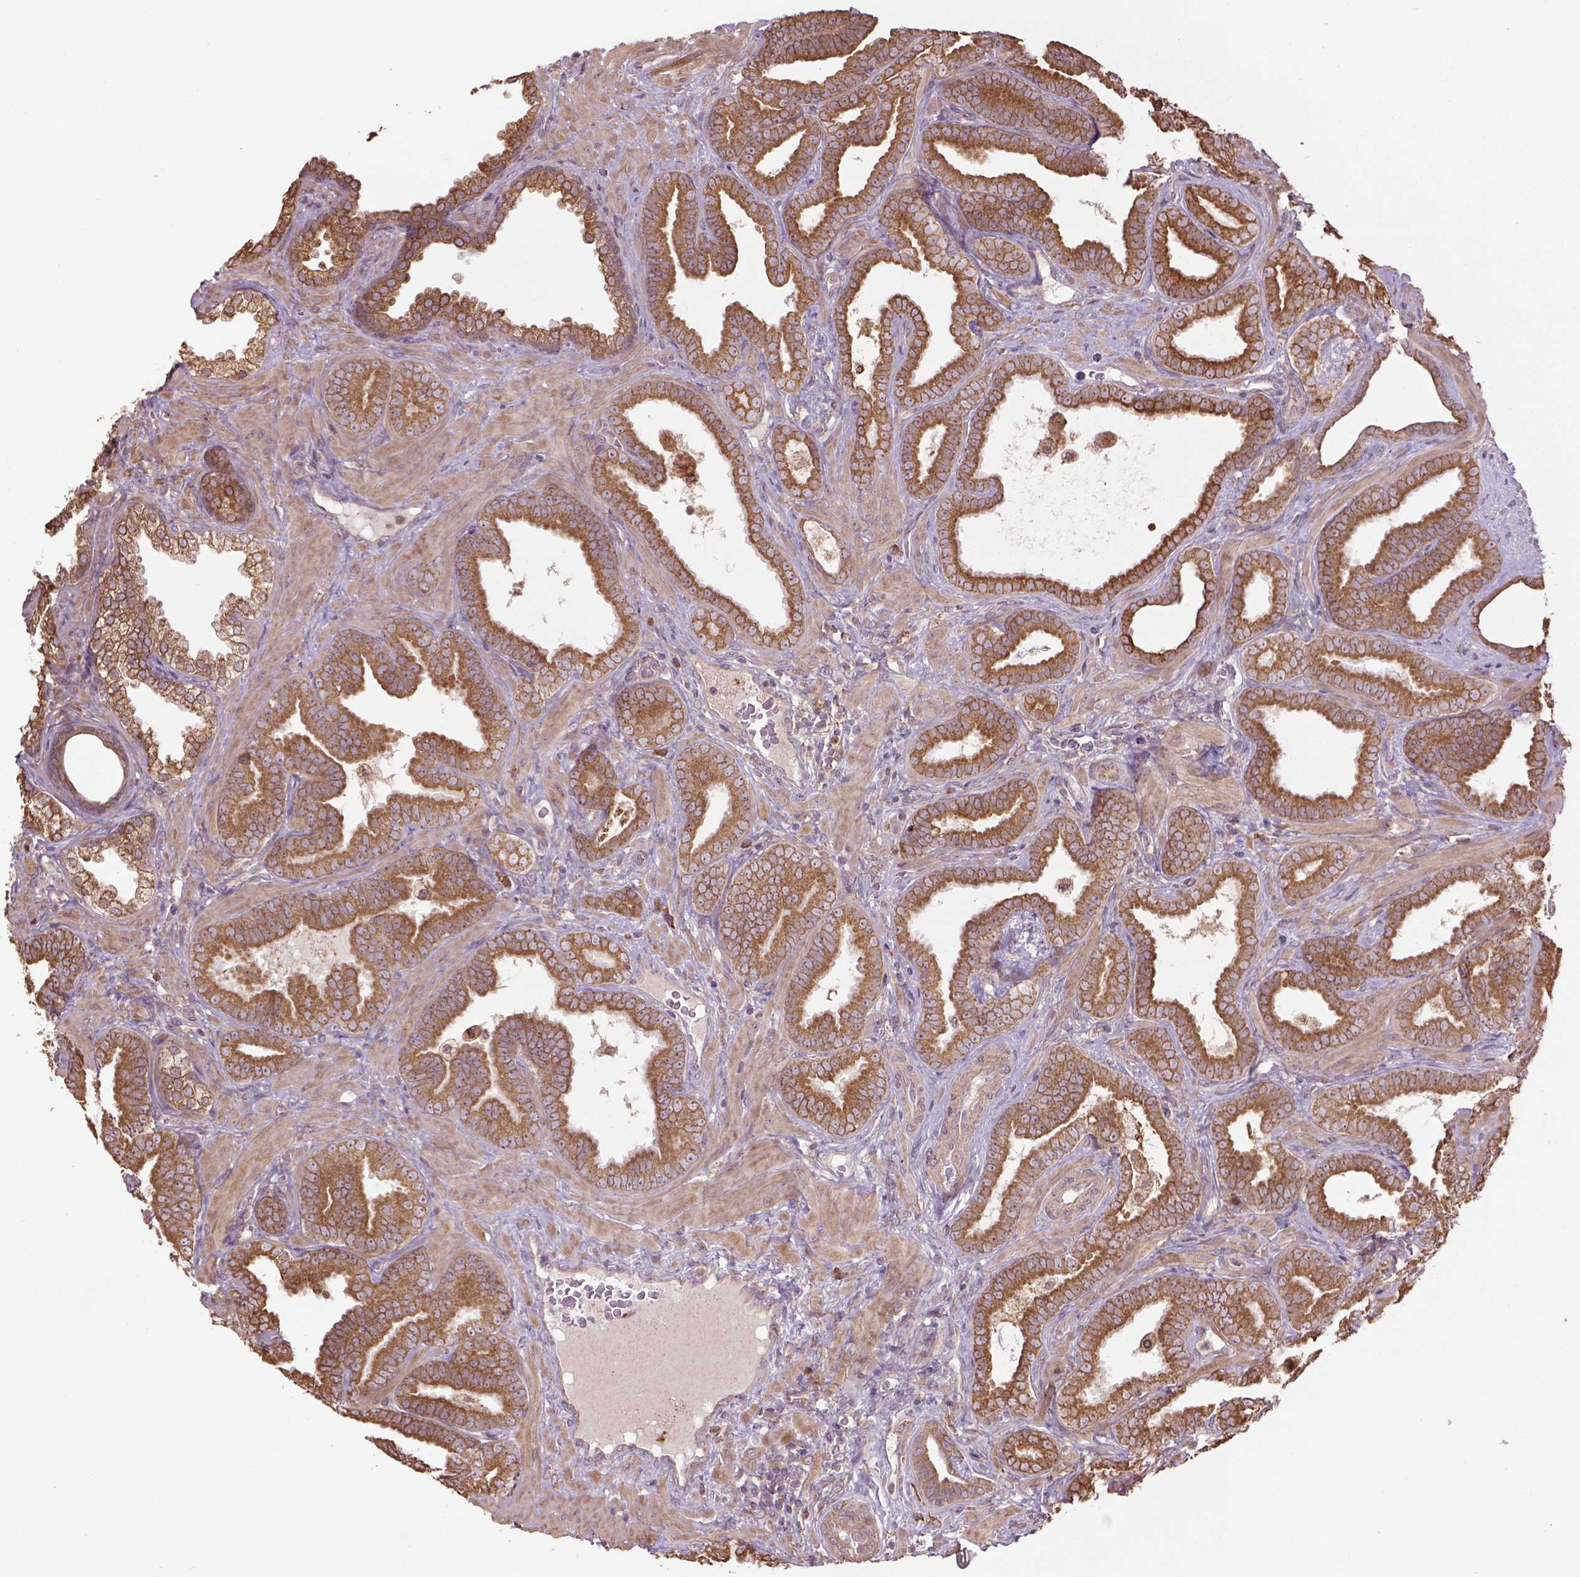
{"staining": {"intensity": "moderate", "quantity": ">75%", "location": "cytoplasmic/membranous"}, "tissue": "prostate cancer", "cell_type": "Tumor cells", "image_type": "cancer", "snomed": [{"axis": "morphology", "description": "Adenocarcinoma, Low grade"}, {"axis": "topography", "description": "Prostate"}], "caption": "Brown immunohistochemical staining in human prostate cancer (adenocarcinoma (low-grade)) demonstrates moderate cytoplasmic/membranous expression in about >75% of tumor cells.", "gene": "GAS1", "patient": {"sex": "male", "age": 63}}